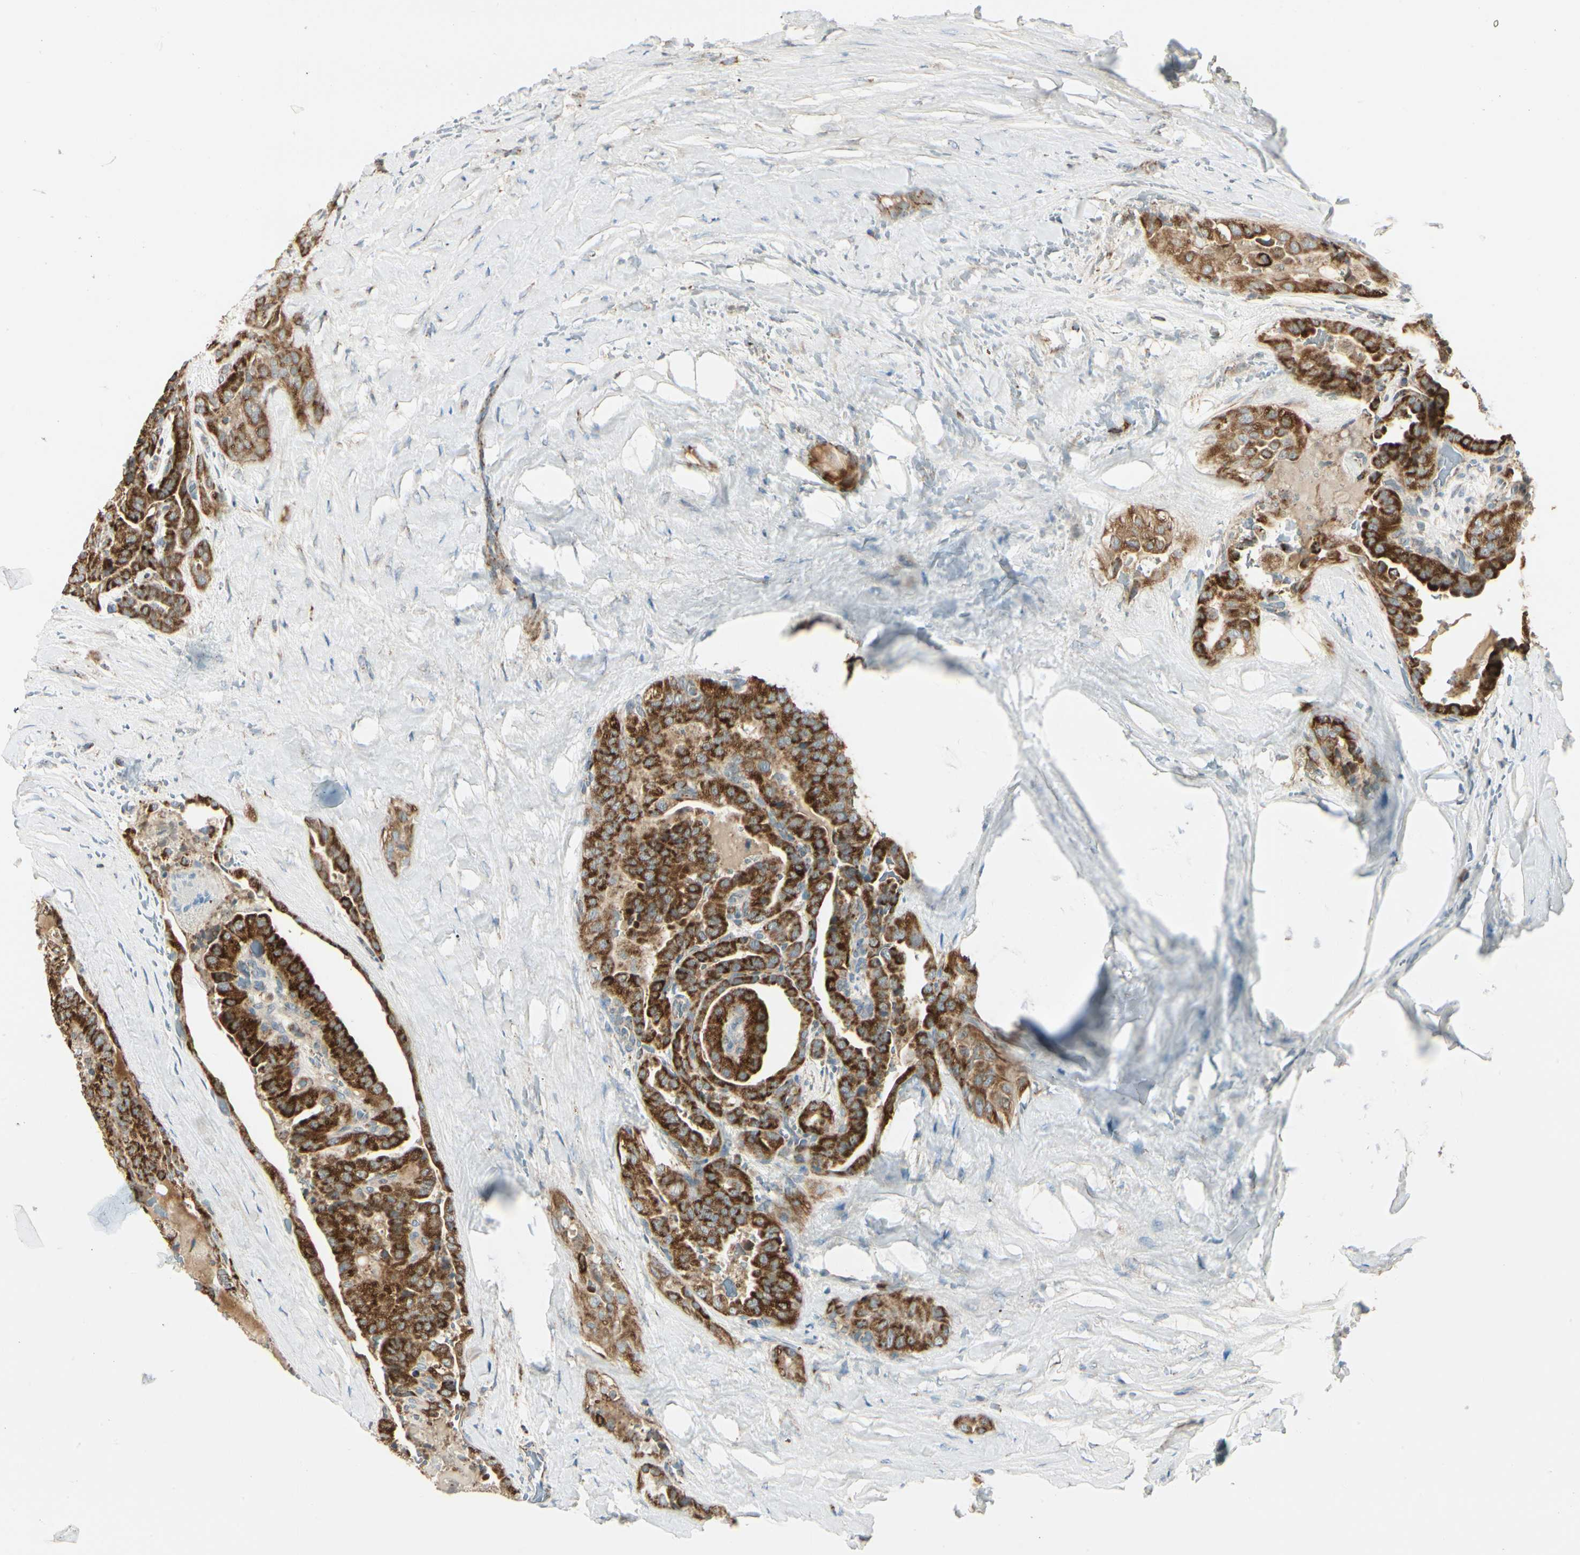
{"staining": {"intensity": "strong", "quantity": ">75%", "location": "cytoplasmic/membranous"}, "tissue": "thyroid cancer", "cell_type": "Tumor cells", "image_type": "cancer", "snomed": [{"axis": "morphology", "description": "Papillary adenocarcinoma, NOS"}, {"axis": "topography", "description": "Thyroid gland"}], "caption": "This histopathology image demonstrates immunohistochemistry (IHC) staining of thyroid papillary adenocarcinoma, with high strong cytoplasmic/membranous expression in about >75% of tumor cells.", "gene": "ANKS6", "patient": {"sex": "male", "age": 77}}